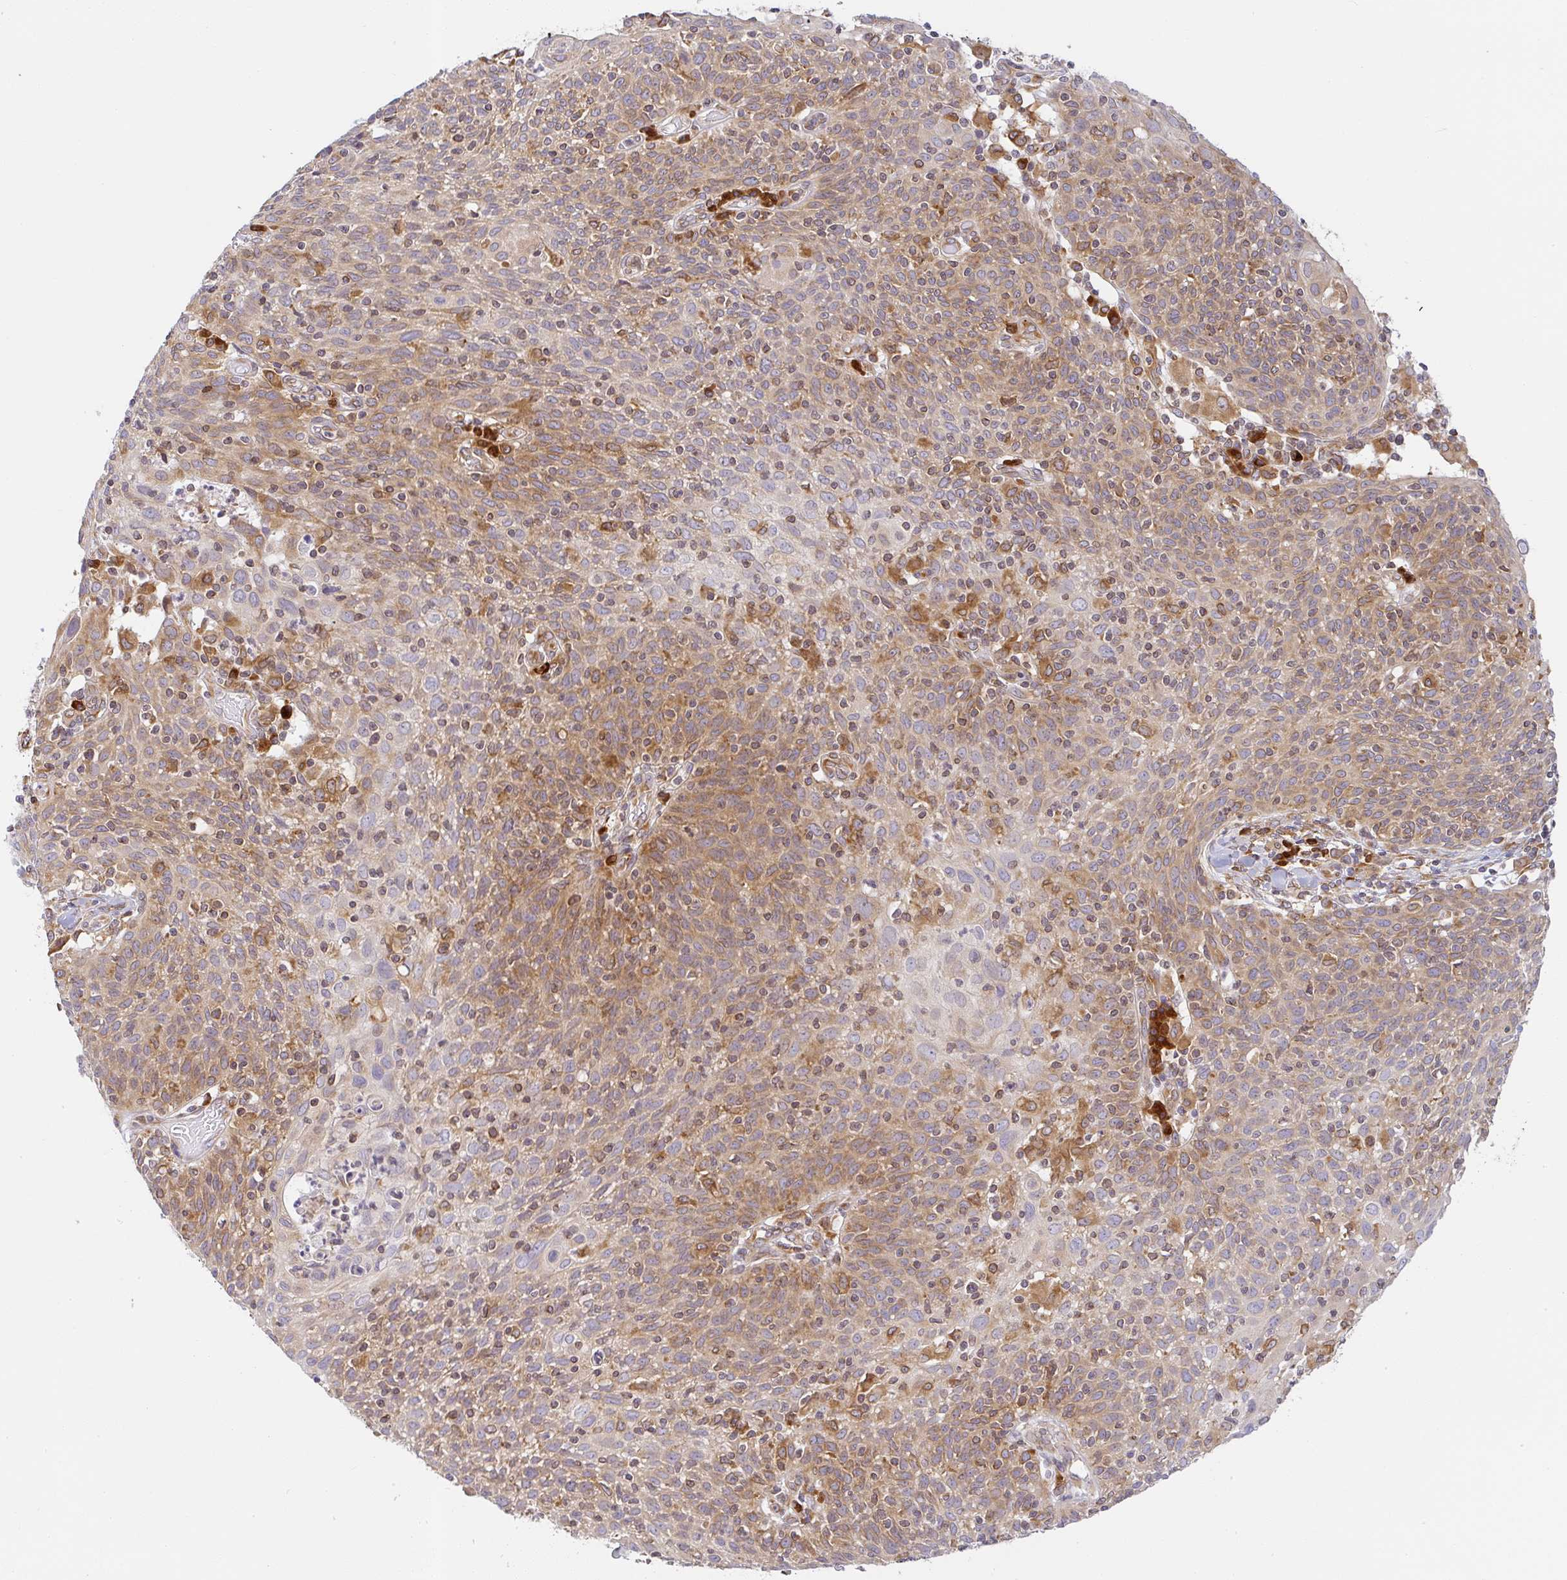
{"staining": {"intensity": "moderate", "quantity": "25%-75%", "location": "cytoplasmic/membranous"}, "tissue": "cervical cancer", "cell_type": "Tumor cells", "image_type": "cancer", "snomed": [{"axis": "morphology", "description": "Squamous cell carcinoma, NOS"}, {"axis": "topography", "description": "Cervix"}], "caption": "Immunohistochemistry histopathology image of neoplastic tissue: cervical cancer (squamous cell carcinoma) stained using IHC displays medium levels of moderate protein expression localized specifically in the cytoplasmic/membranous of tumor cells, appearing as a cytoplasmic/membranous brown color.", "gene": "DERL2", "patient": {"sex": "female", "age": 52}}